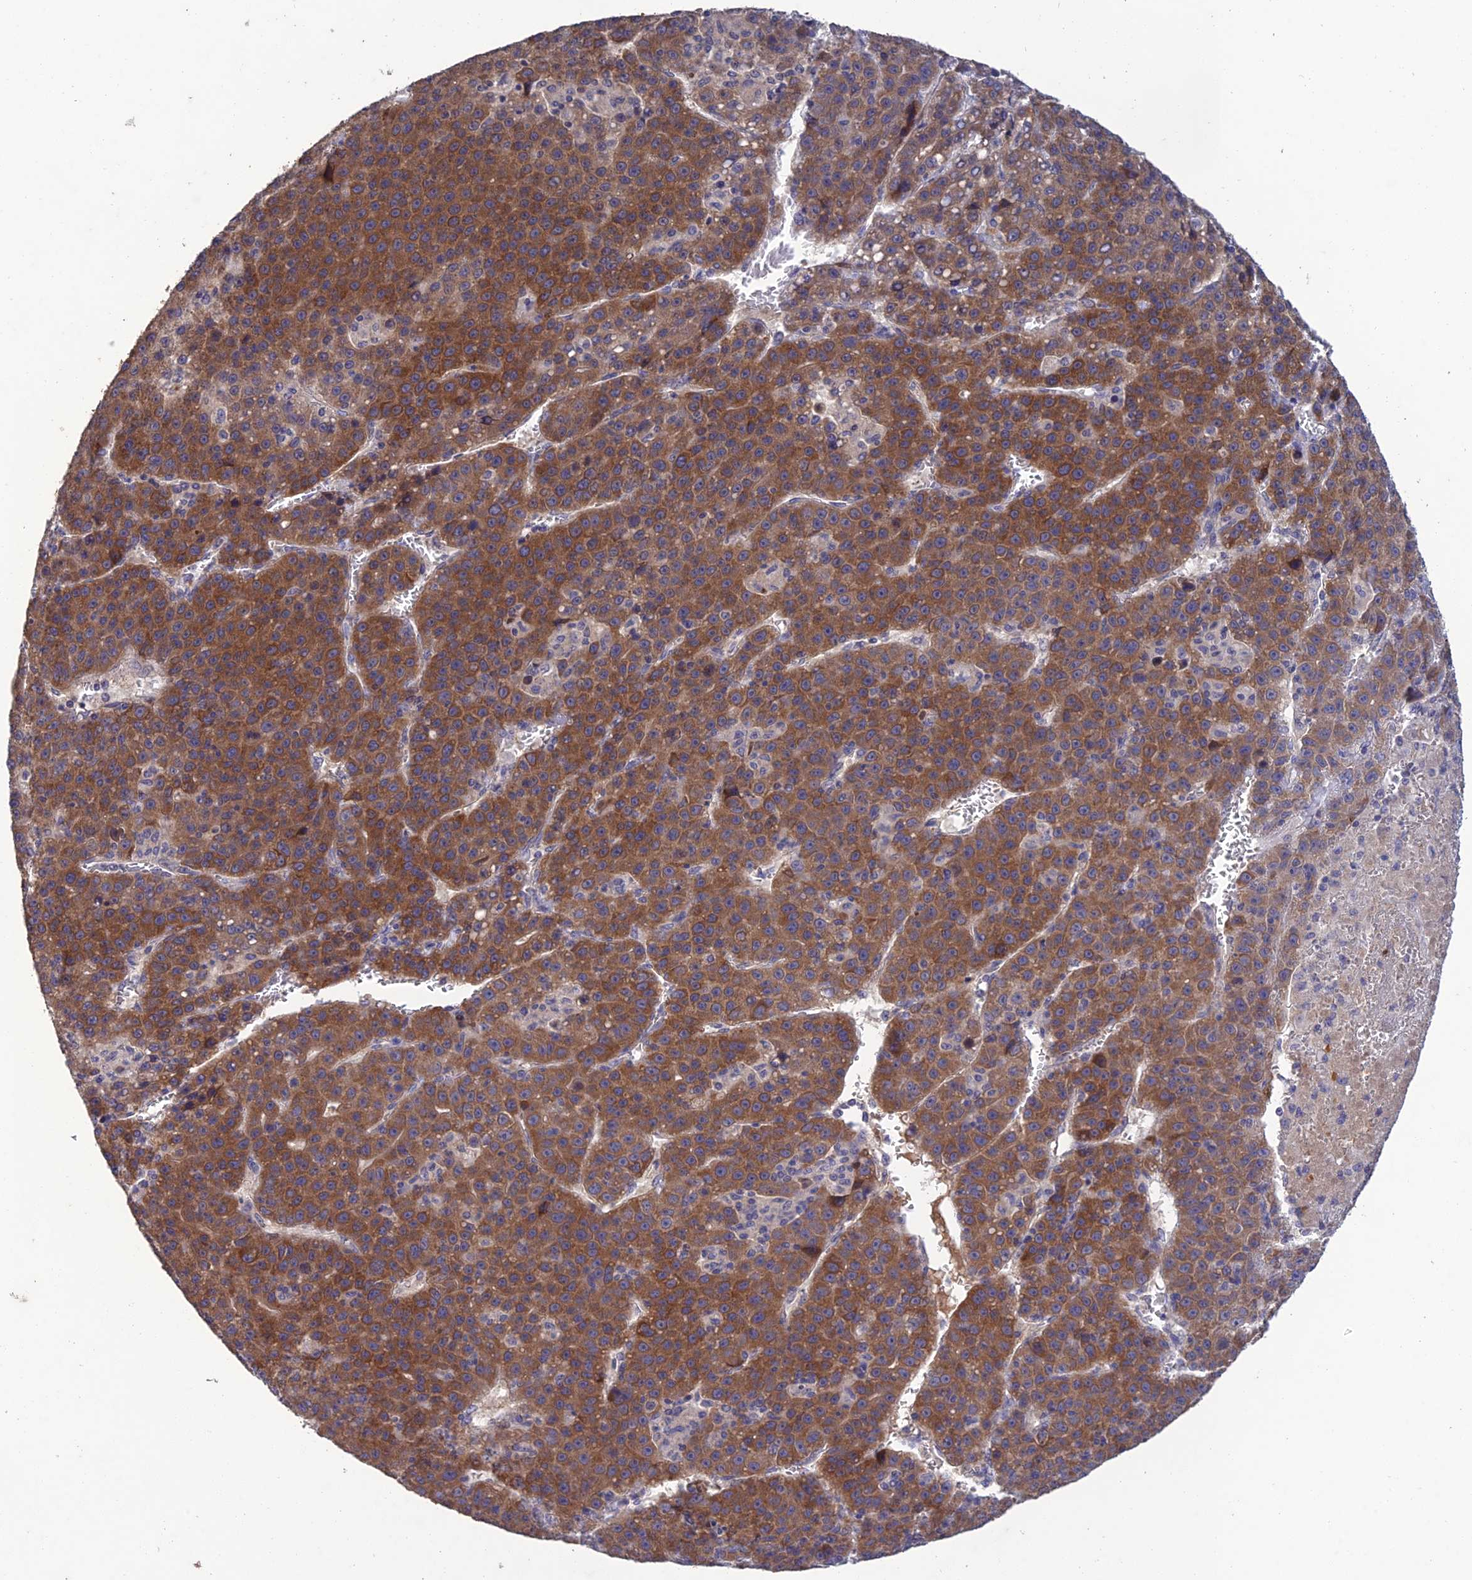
{"staining": {"intensity": "strong", "quantity": ">75%", "location": "cytoplasmic/membranous"}, "tissue": "liver cancer", "cell_type": "Tumor cells", "image_type": "cancer", "snomed": [{"axis": "morphology", "description": "Carcinoma, Hepatocellular, NOS"}, {"axis": "topography", "description": "Liver"}], "caption": "Liver hepatocellular carcinoma was stained to show a protein in brown. There is high levels of strong cytoplasmic/membranous expression in approximately >75% of tumor cells.", "gene": "SLC39A13", "patient": {"sex": "female", "age": 53}}